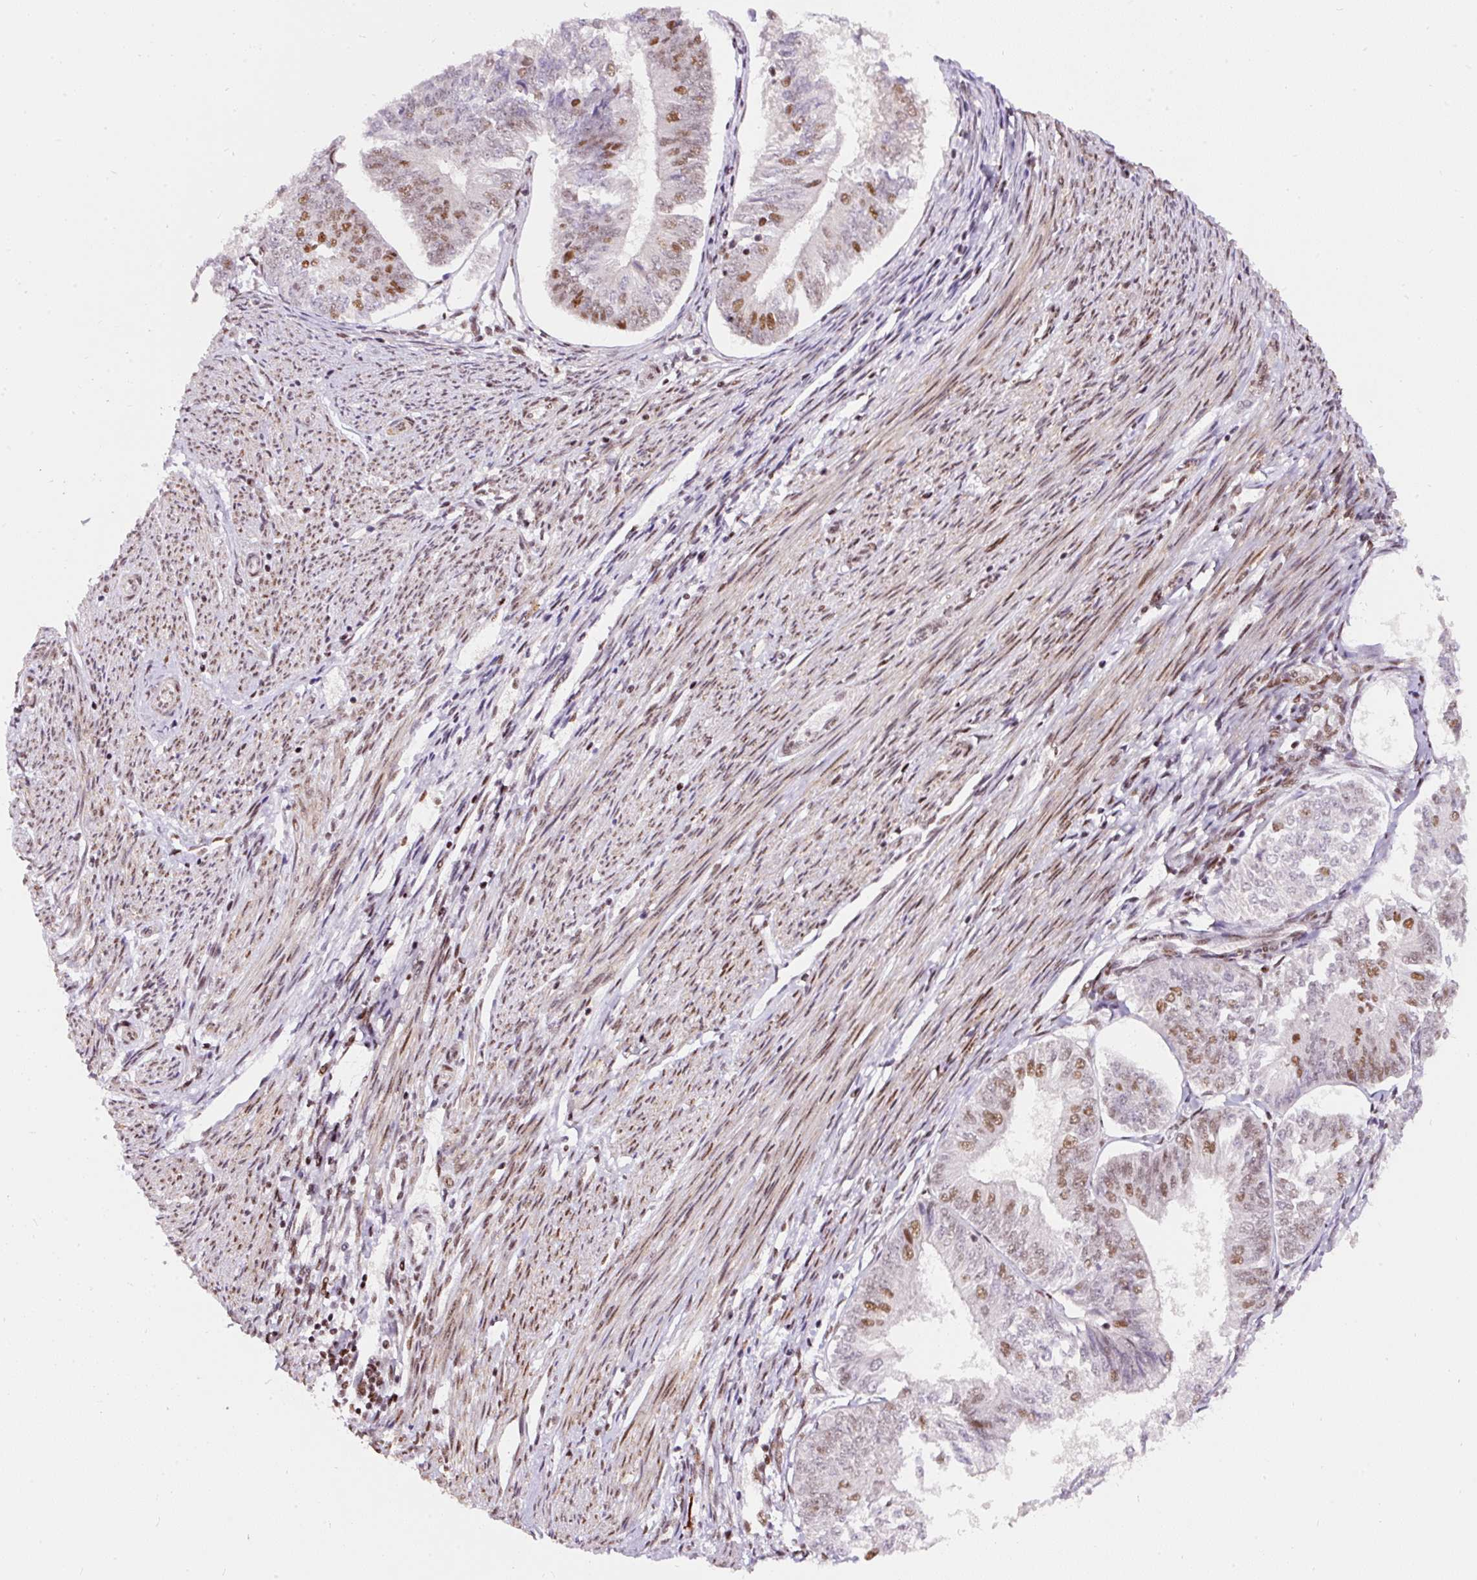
{"staining": {"intensity": "moderate", "quantity": "<25%", "location": "nuclear"}, "tissue": "endometrial cancer", "cell_type": "Tumor cells", "image_type": "cancer", "snomed": [{"axis": "morphology", "description": "Adenocarcinoma, NOS"}, {"axis": "topography", "description": "Endometrium"}], "caption": "Tumor cells show low levels of moderate nuclear positivity in about <25% of cells in human adenocarcinoma (endometrial).", "gene": "HNRNPC", "patient": {"sex": "female", "age": 58}}